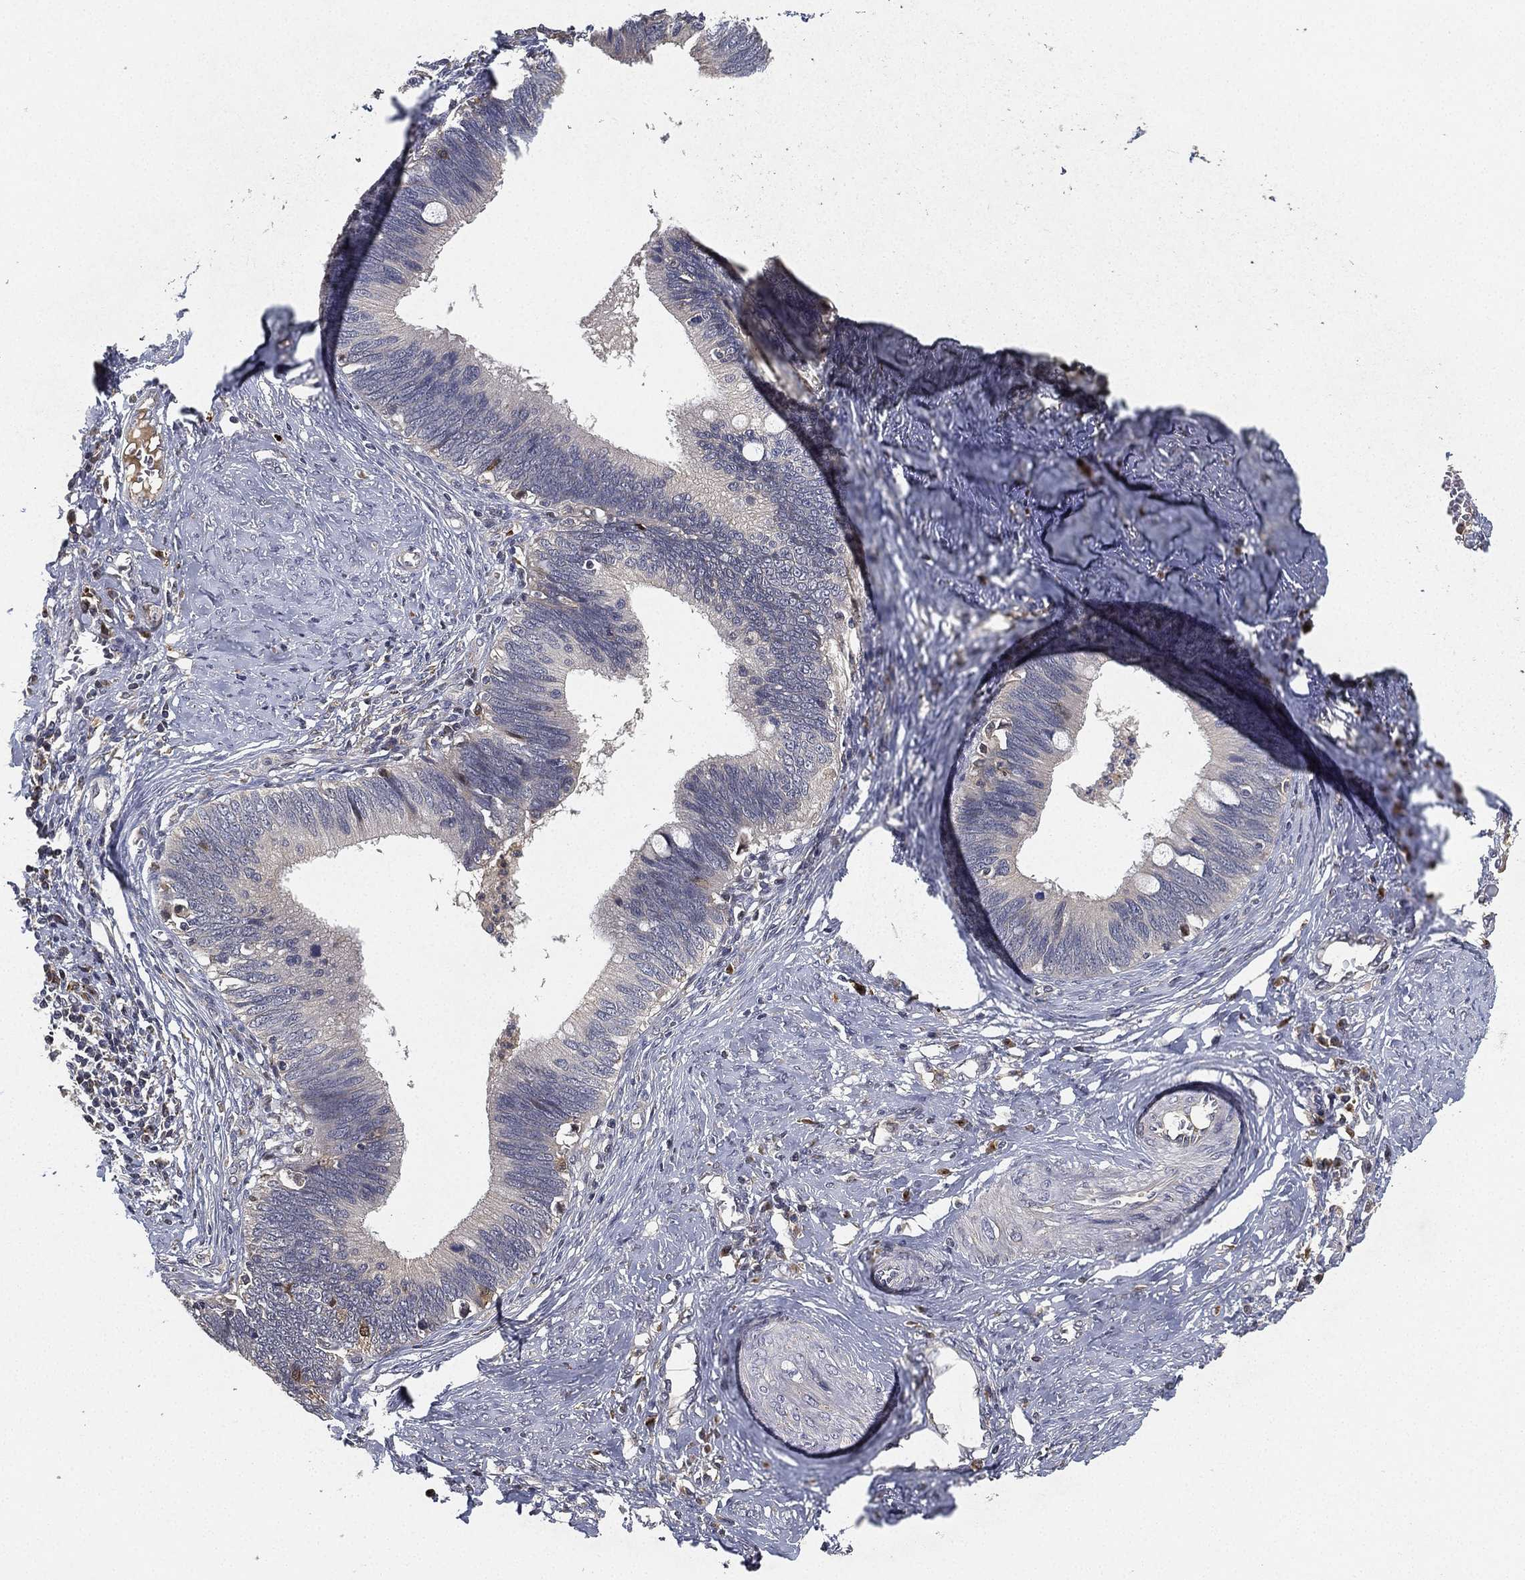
{"staining": {"intensity": "negative", "quantity": "none", "location": "none"}, "tissue": "cervical cancer", "cell_type": "Tumor cells", "image_type": "cancer", "snomed": [{"axis": "morphology", "description": "Adenocarcinoma, NOS"}, {"axis": "topography", "description": "Cervix"}], "caption": "This is an immunohistochemistry micrograph of human cervical cancer (adenocarcinoma). There is no staining in tumor cells.", "gene": "CFAP251", "patient": {"sex": "female", "age": 42}}